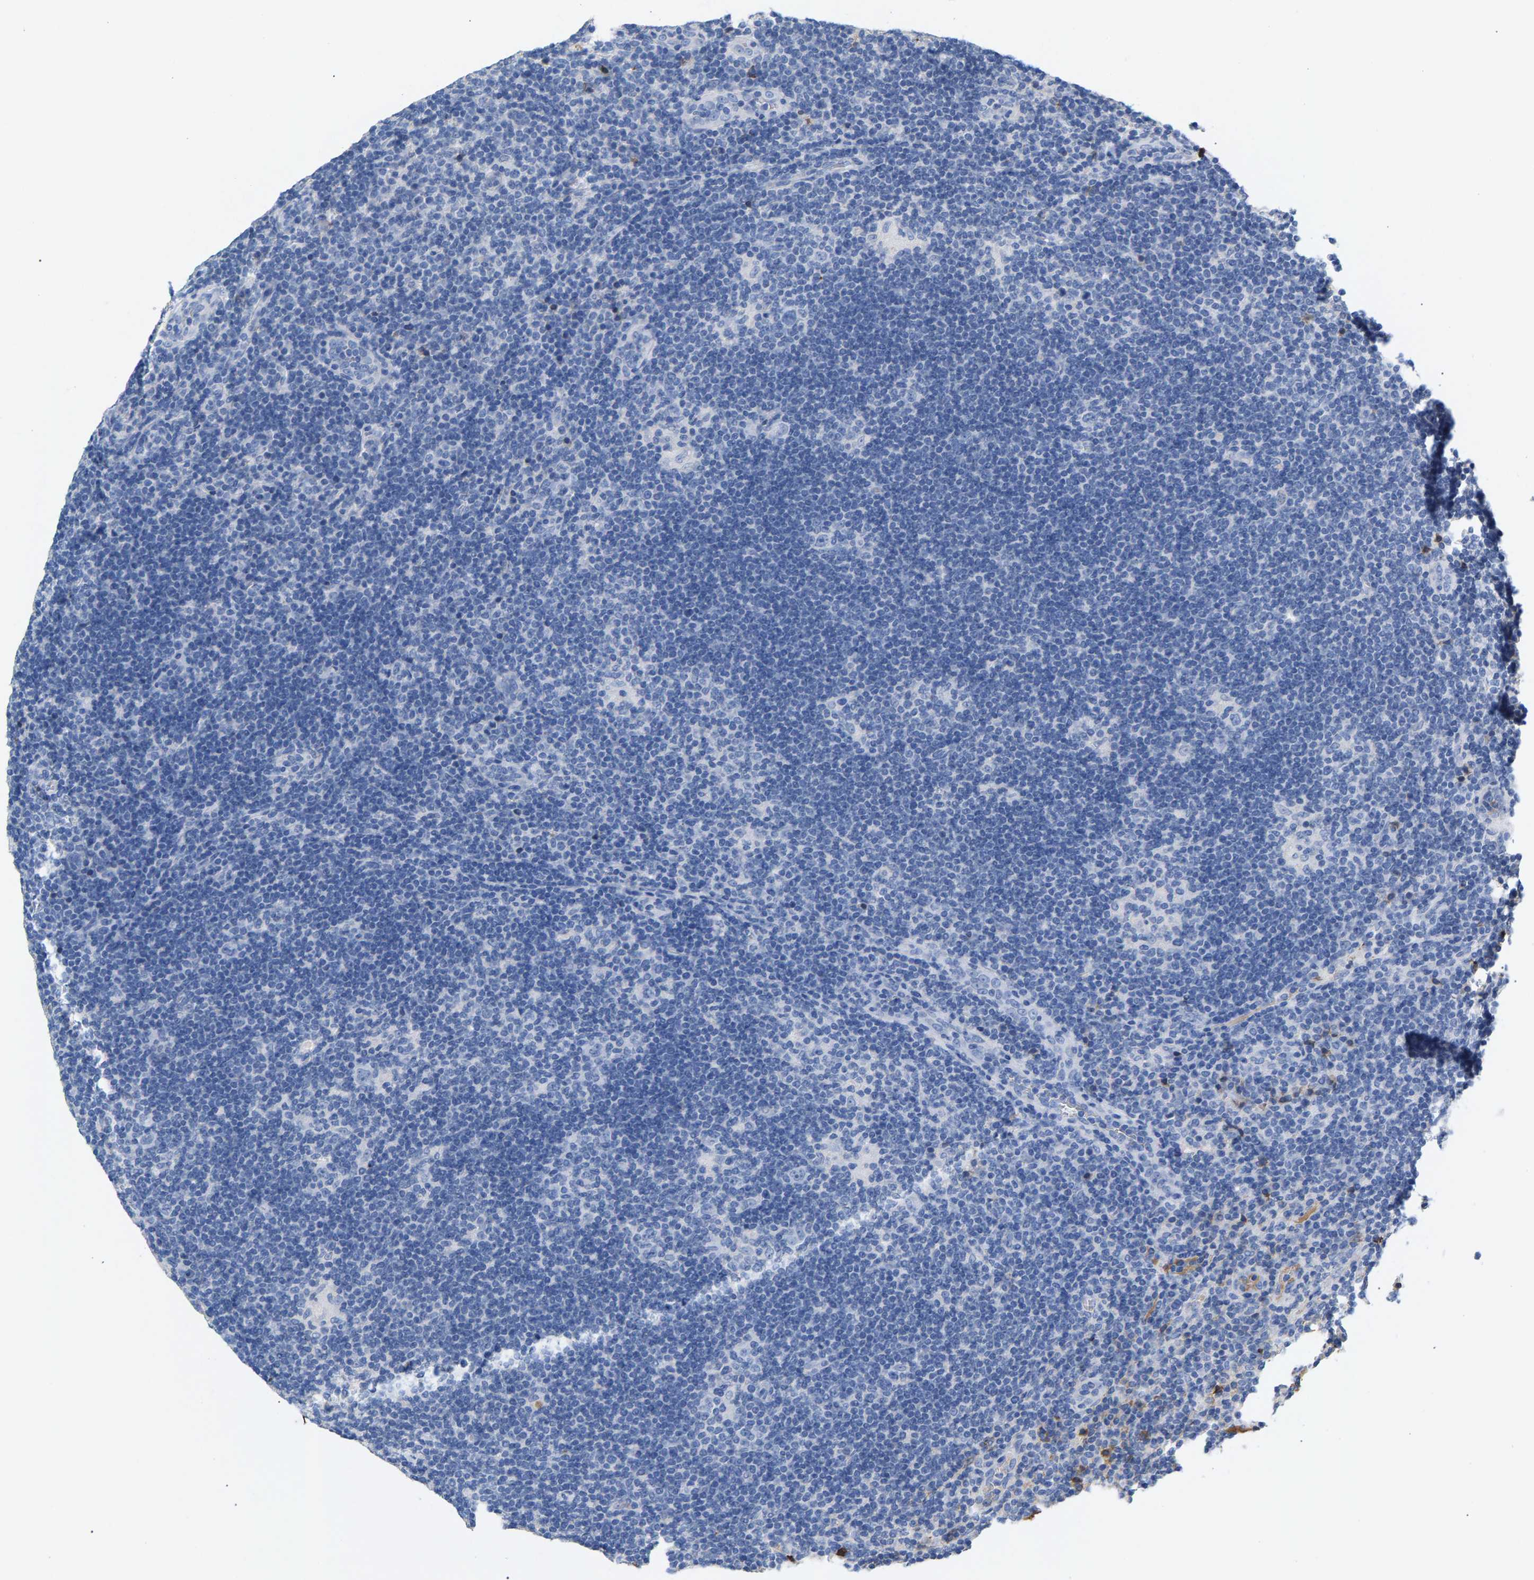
{"staining": {"intensity": "negative", "quantity": "none", "location": "none"}, "tissue": "lymphoma", "cell_type": "Tumor cells", "image_type": "cancer", "snomed": [{"axis": "morphology", "description": "Hodgkin's disease, NOS"}, {"axis": "topography", "description": "Lymph node"}], "caption": "This photomicrograph is of Hodgkin's disease stained with immunohistochemistry to label a protein in brown with the nuclei are counter-stained blue. There is no staining in tumor cells.", "gene": "APOH", "patient": {"sex": "female", "age": 57}}